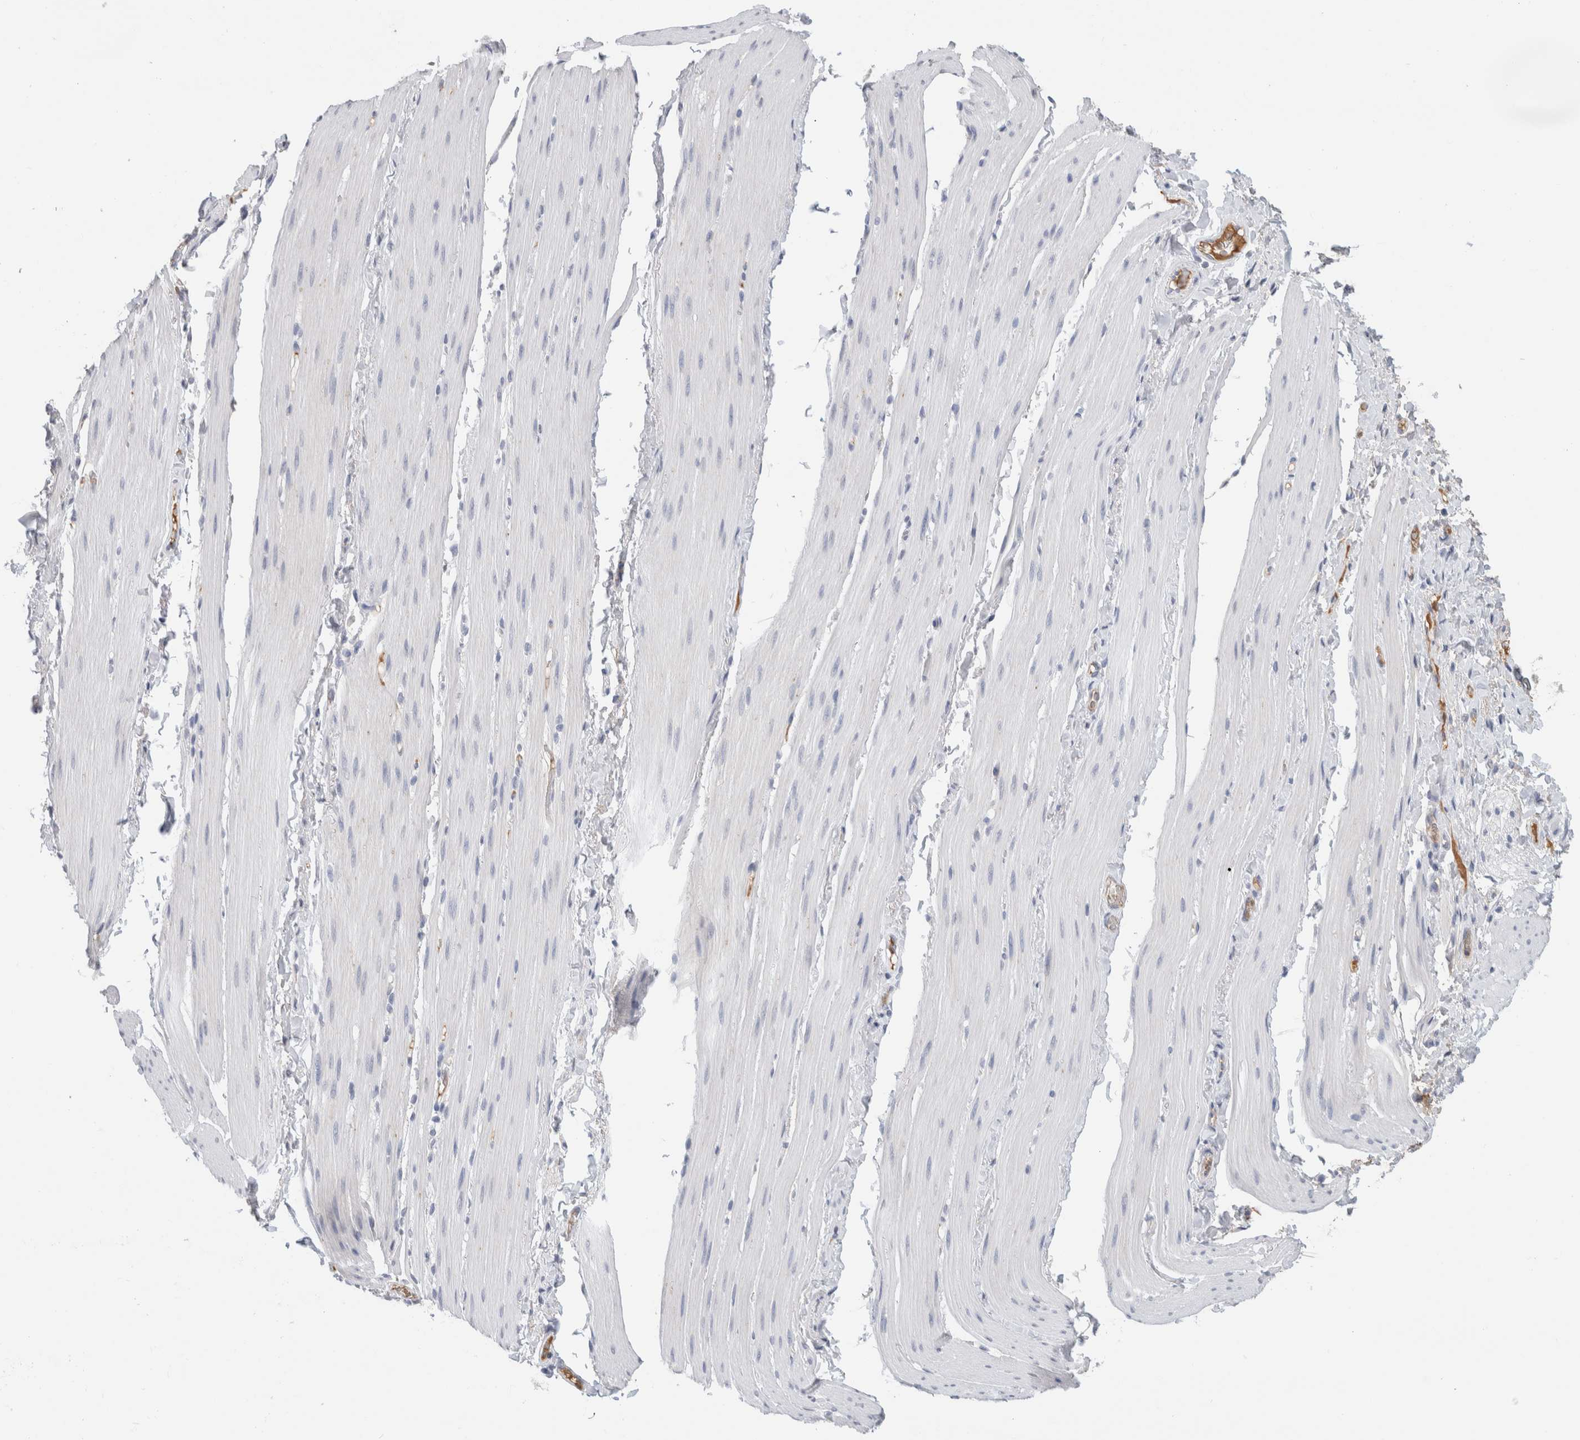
{"staining": {"intensity": "negative", "quantity": "none", "location": "none"}, "tissue": "smooth muscle", "cell_type": "Smooth muscle cells", "image_type": "normal", "snomed": [{"axis": "morphology", "description": "Normal tissue, NOS"}, {"axis": "topography", "description": "Smooth muscle"}, {"axis": "topography", "description": "Small intestine"}], "caption": "This is an immunohistochemistry (IHC) image of unremarkable human smooth muscle. There is no staining in smooth muscle cells.", "gene": "SCGB1A1", "patient": {"sex": "female", "age": 84}}